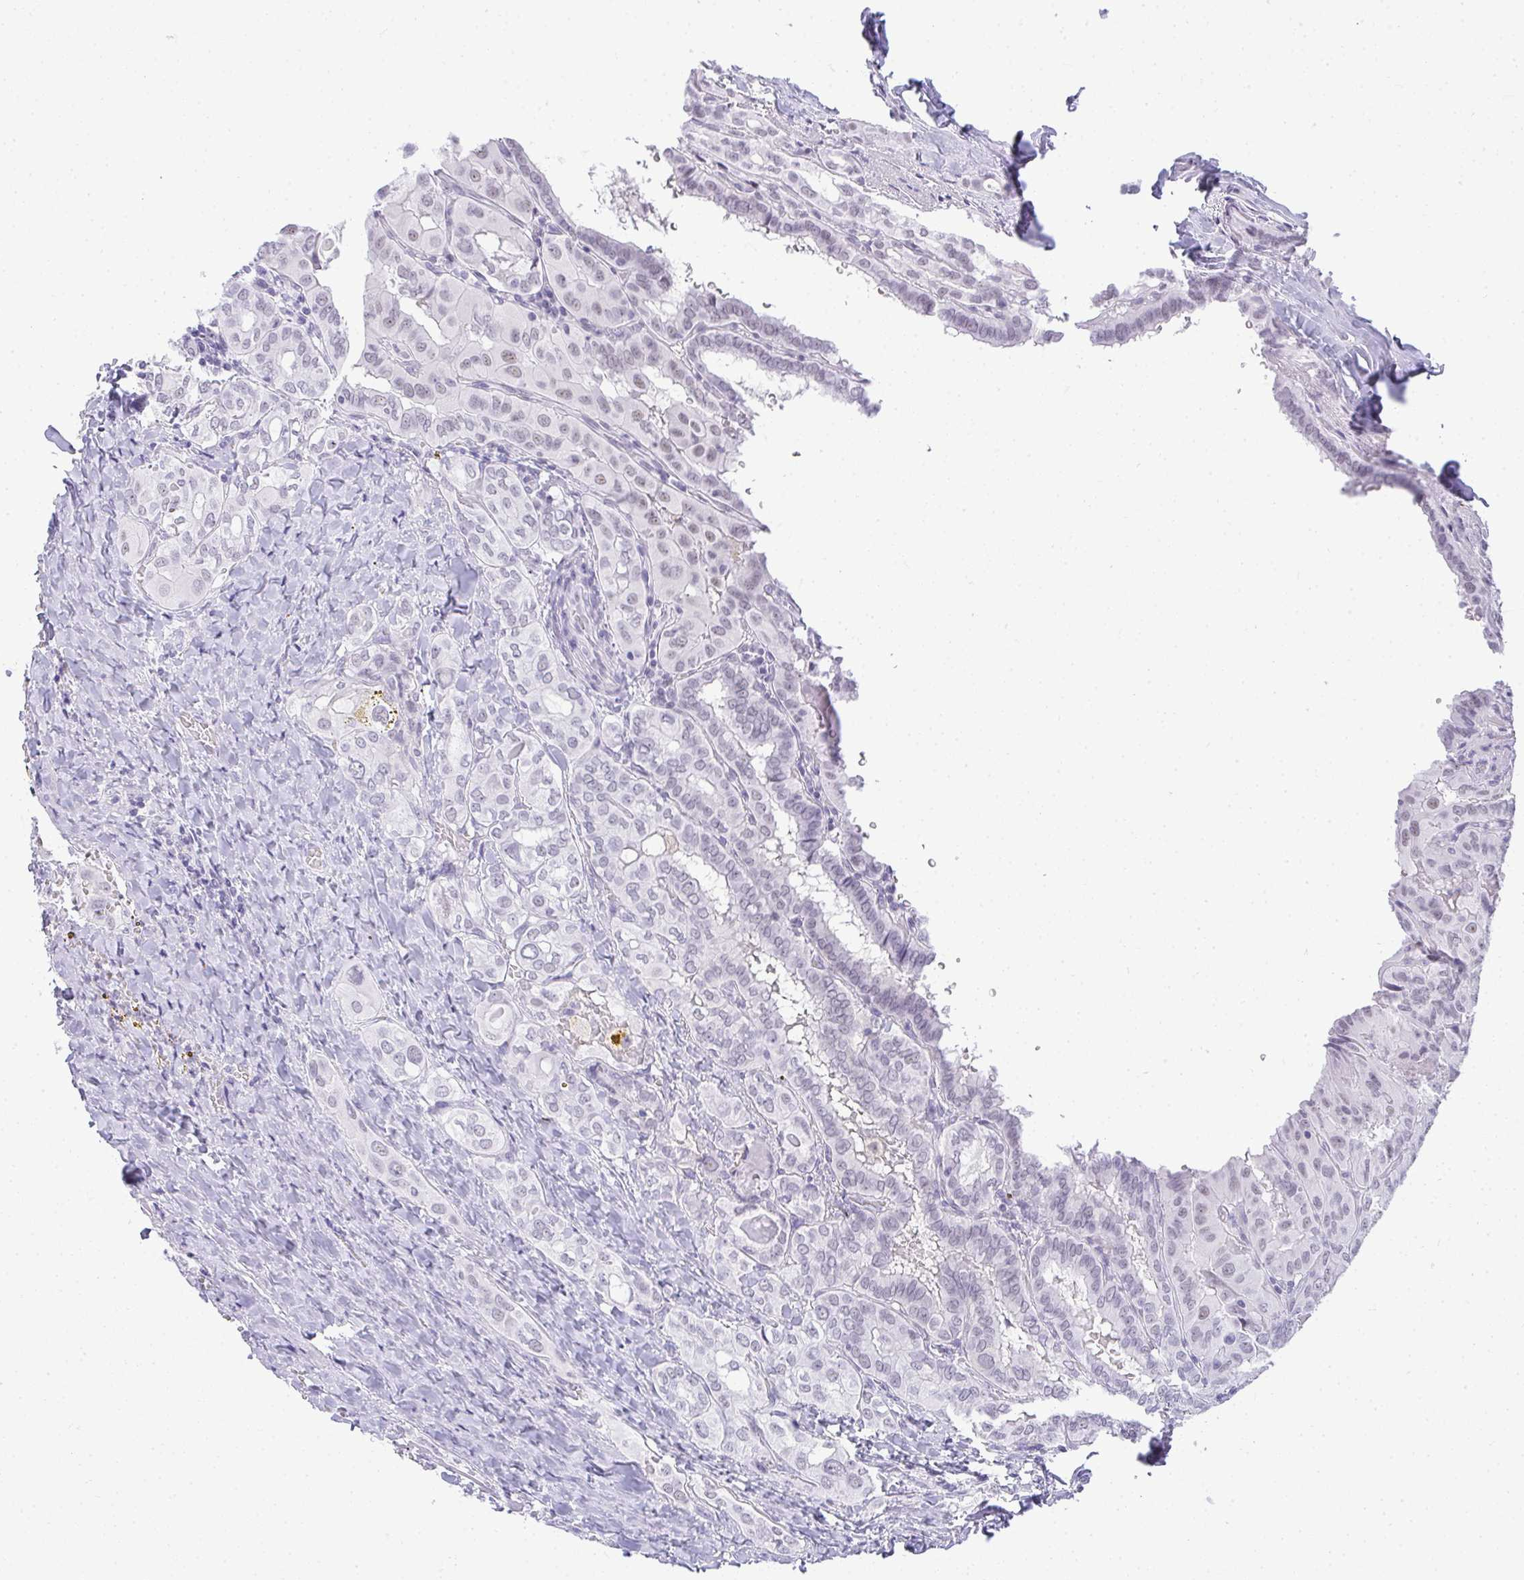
{"staining": {"intensity": "negative", "quantity": "none", "location": "none"}, "tissue": "thyroid cancer", "cell_type": "Tumor cells", "image_type": "cancer", "snomed": [{"axis": "morphology", "description": "Papillary adenocarcinoma, NOS"}, {"axis": "topography", "description": "Thyroid gland"}], "caption": "Tumor cells show no significant protein positivity in thyroid papillary adenocarcinoma.", "gene": "PLA2G1B", "patient": {"sex": "female", "age": 46}}